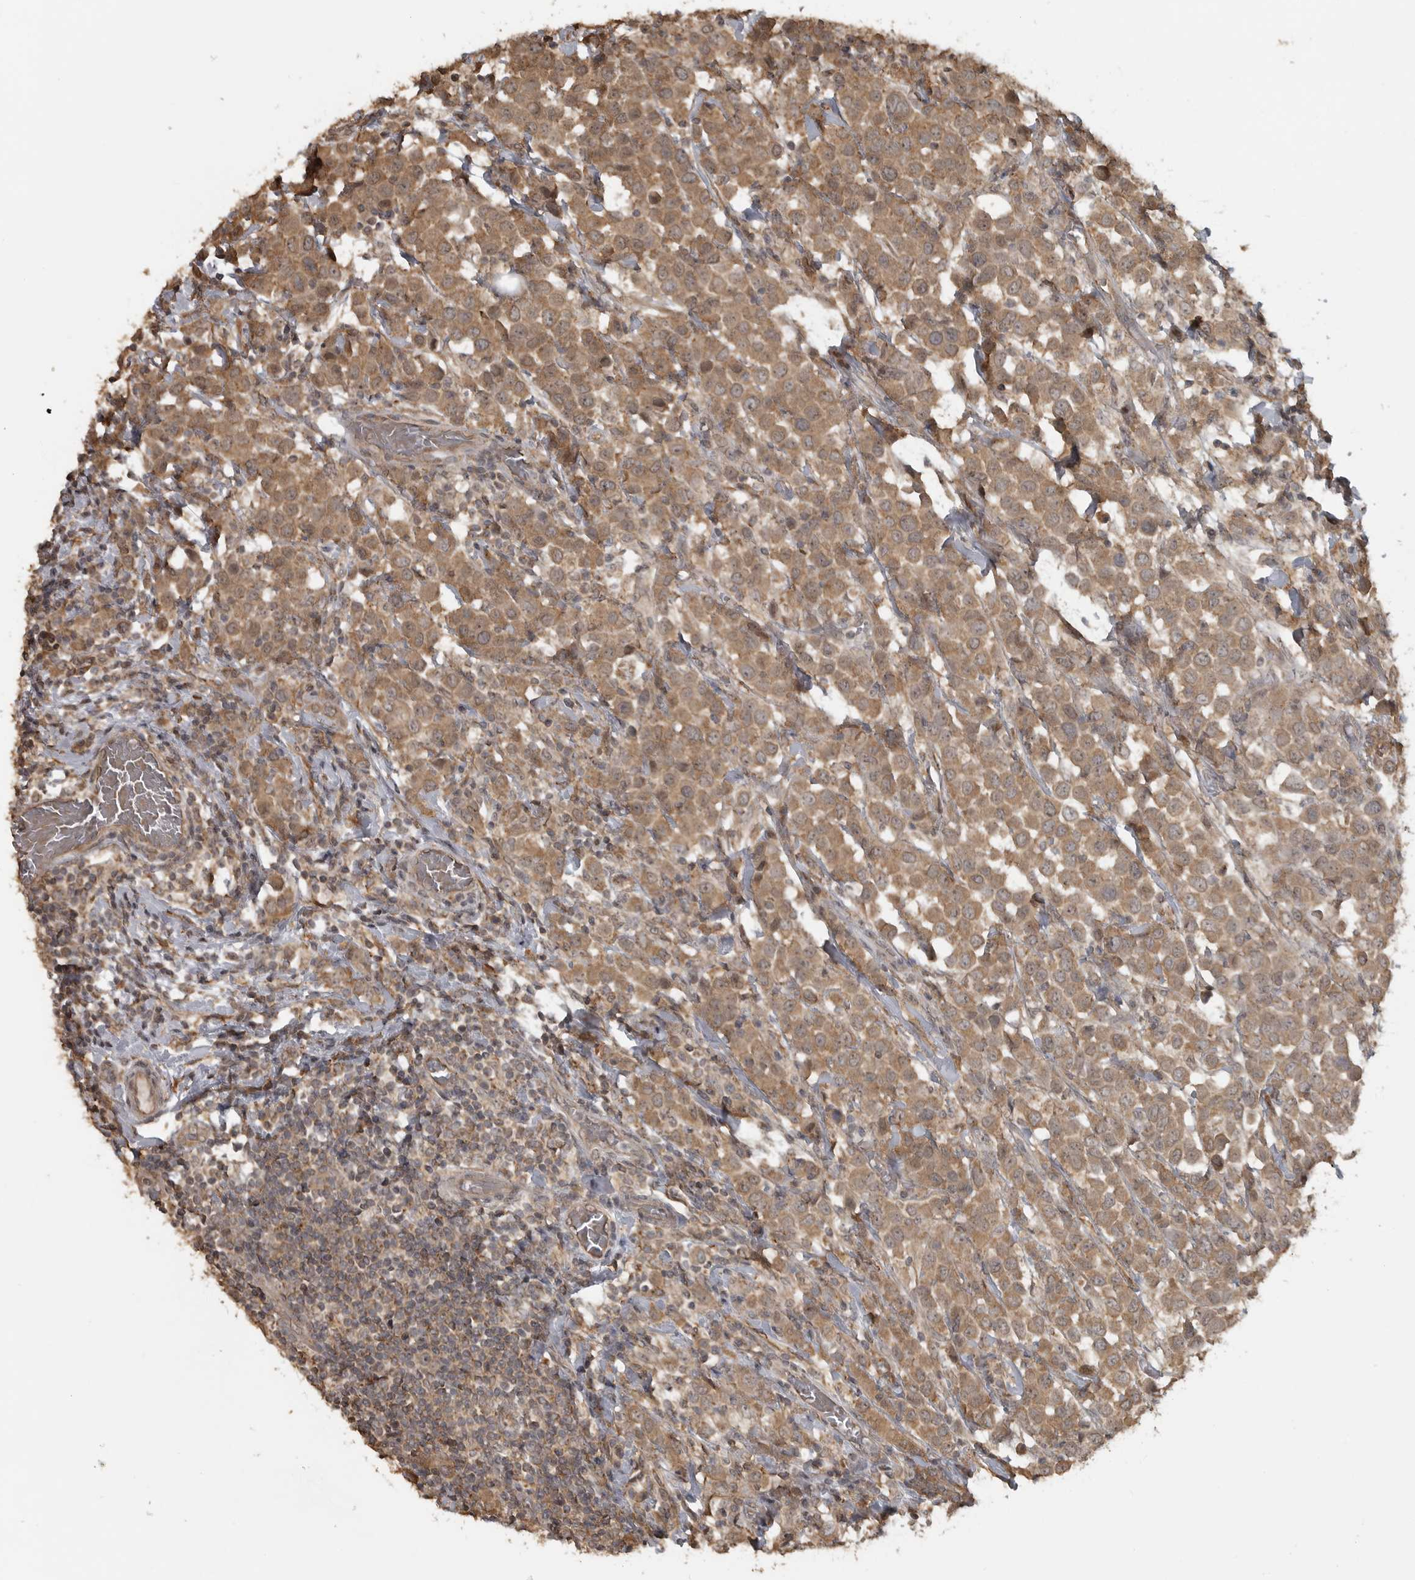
{"staining": {"intensity": "moderate", "quantity": ">75%", "location": "cytoplasmic/membranous"}, "tissue": "breast cancer", "cell_type": "Tumor cells", "image_type": "cancer", "snomed": [{"axis": "morphology", "description": "Duct carcinoma"}, {"axis": "topography", "description": "Breast"}], "caption": "About >75% of tumor cells in invasive ductal carcinoma (breast) demonstrate moderate cytoplasmic/membranous protein expression as visualized by brown immunohistochemical staining.", "gene": "LLGL1", "patient": {"sex": "female", "age": 61}}